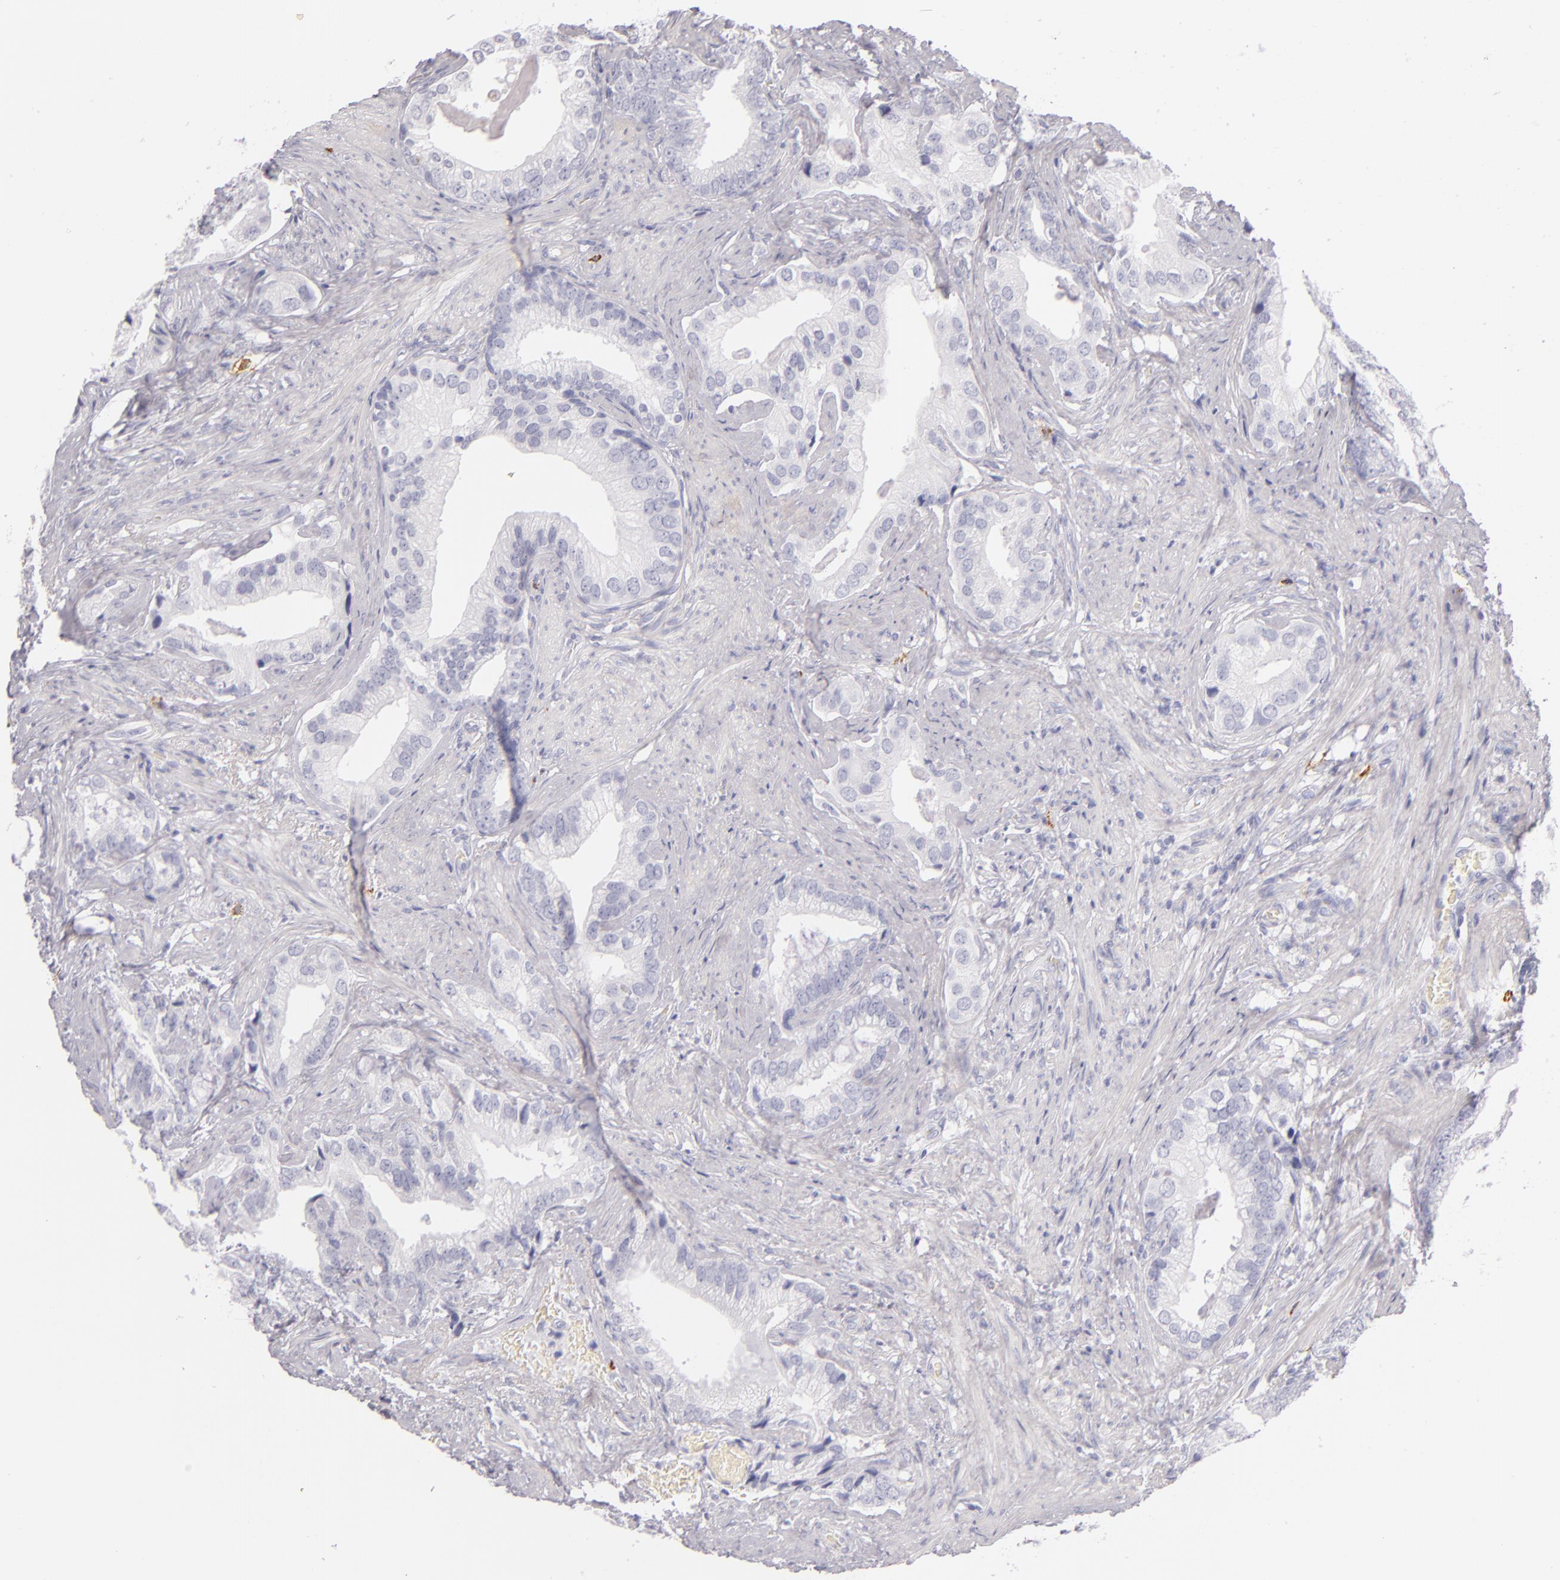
{"staining": {"intensity": "negative", "quantity": "none", "location": "none"}, "tissue": "prostate cancer", "cell_type": "Tumor cells", "image_type": "cancer", "snomed": [{"axis": "morphology", "description": "Adenocarcinoma, Low grade"}, {"axis": "topography", "description": "Prostate"}], "caption": "This is a histopathology image of immunohistochemistry (IHC) staining of adenocarcinoma (low-grade) (prostate), which shows no positivity in tumor cells. (DAB (3,3'-diaminobenzidine) immunohistochemistry with hematoxylin counter stain).", "gene": "TPSD1", "patient": {"sex": "male", "age": 71}}